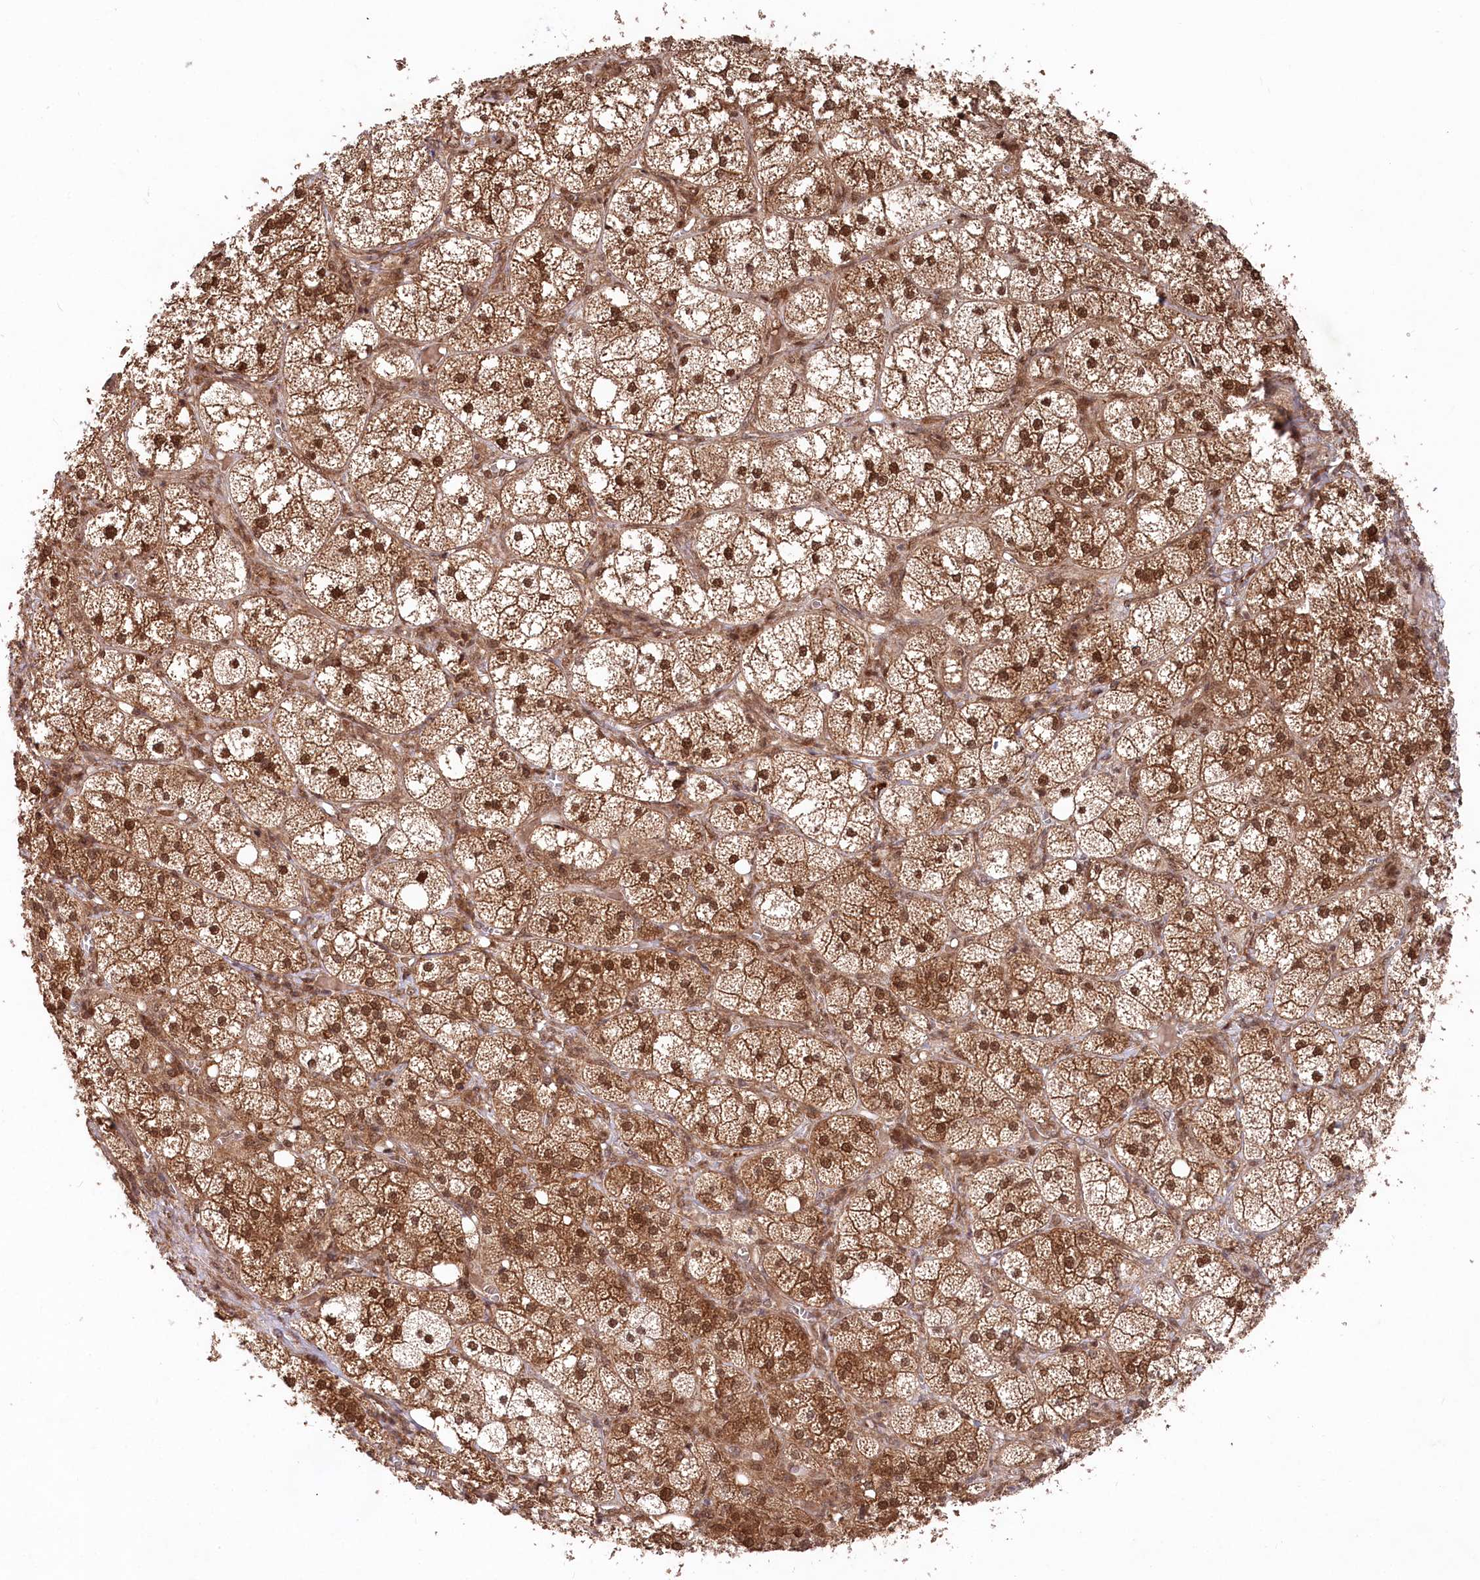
{"staining": {"intensity": "strong", "quantity": ">75%", "location": "cytoplasmic/membranous,nuclear"}, "tissue": "adrenal gland", "cell_type": "Glandular cells", "image_type": "normal", "snomed": [{"axis": "morphology", "description": "Normal tissue, NOS"}, {"axis": "topography", "description": "Adrenal gland"}], "caption": "Protein expression analysis of benign human adrenal gland reveals strong cytoplasmic/membranous,nuclear staining in about >75% of glandular cells. Nuclei are stained in blue.", "gene": "PSMA1", "patient": {"sex": "female", "age": 61}}